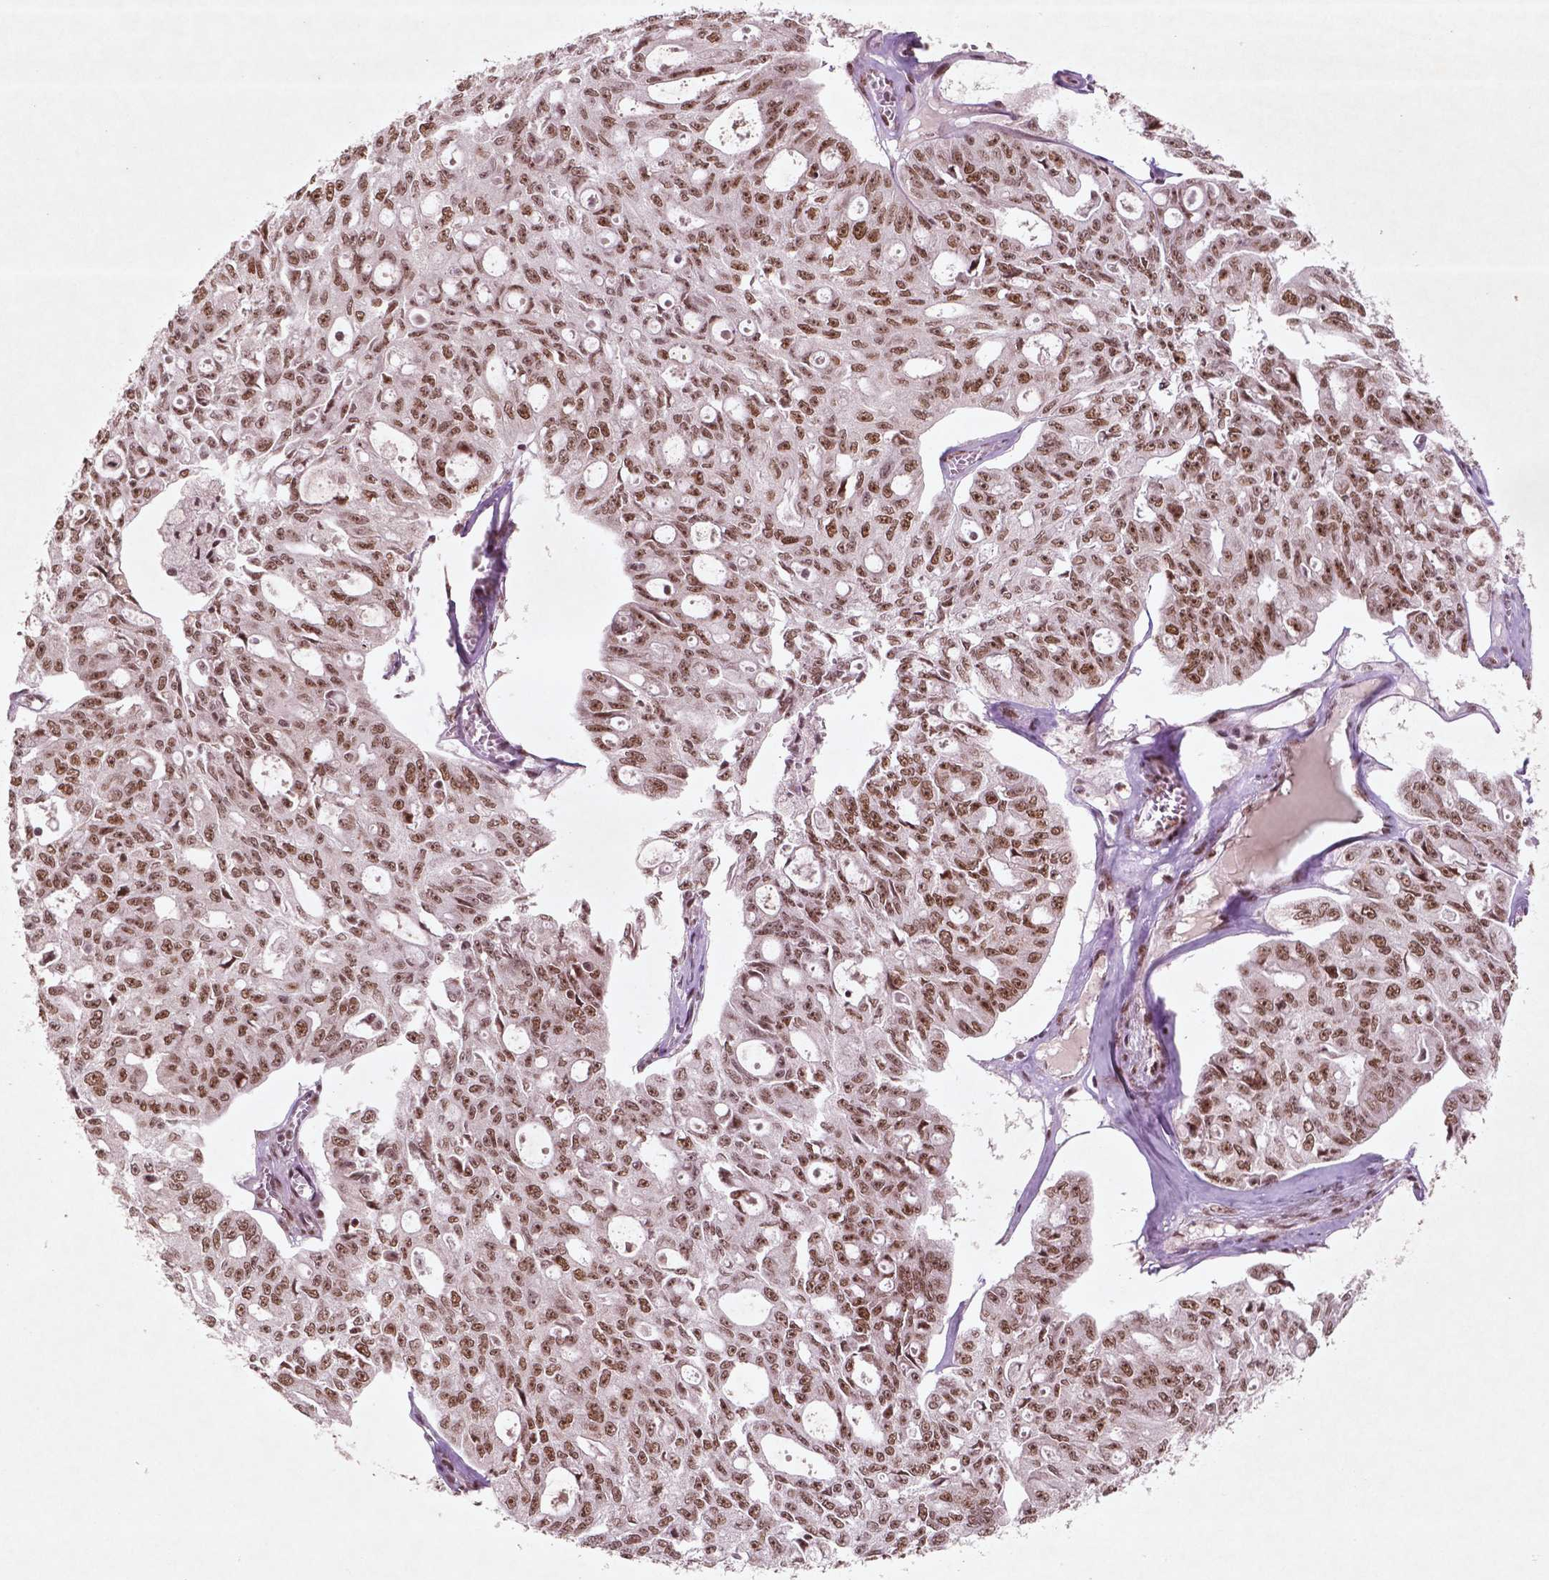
{"staining": {"intensity": "moderate", "quantity": ">75%", "location": "nuclear"}, "tissue": "ovarian cancer", "cell_type": "Tumor cells", "image_type": "cancer", "snomed": [{"axis": "morphology", "description": "Carcinoma, endometroid"}, {"axis": "topography", "description": "Ovary"}], "caption": "The immunohistochemical stain labels moderate nuclear expression in tumor cells of endometroid carcinoma (ovarian) tissue. The protein is stained brown, and the nuclei are stained in blue (DAB IHC with brightfield microscopy, high magnification).", "gene": "HMG20B", "patient": {"sex": "female", "age": 65}}